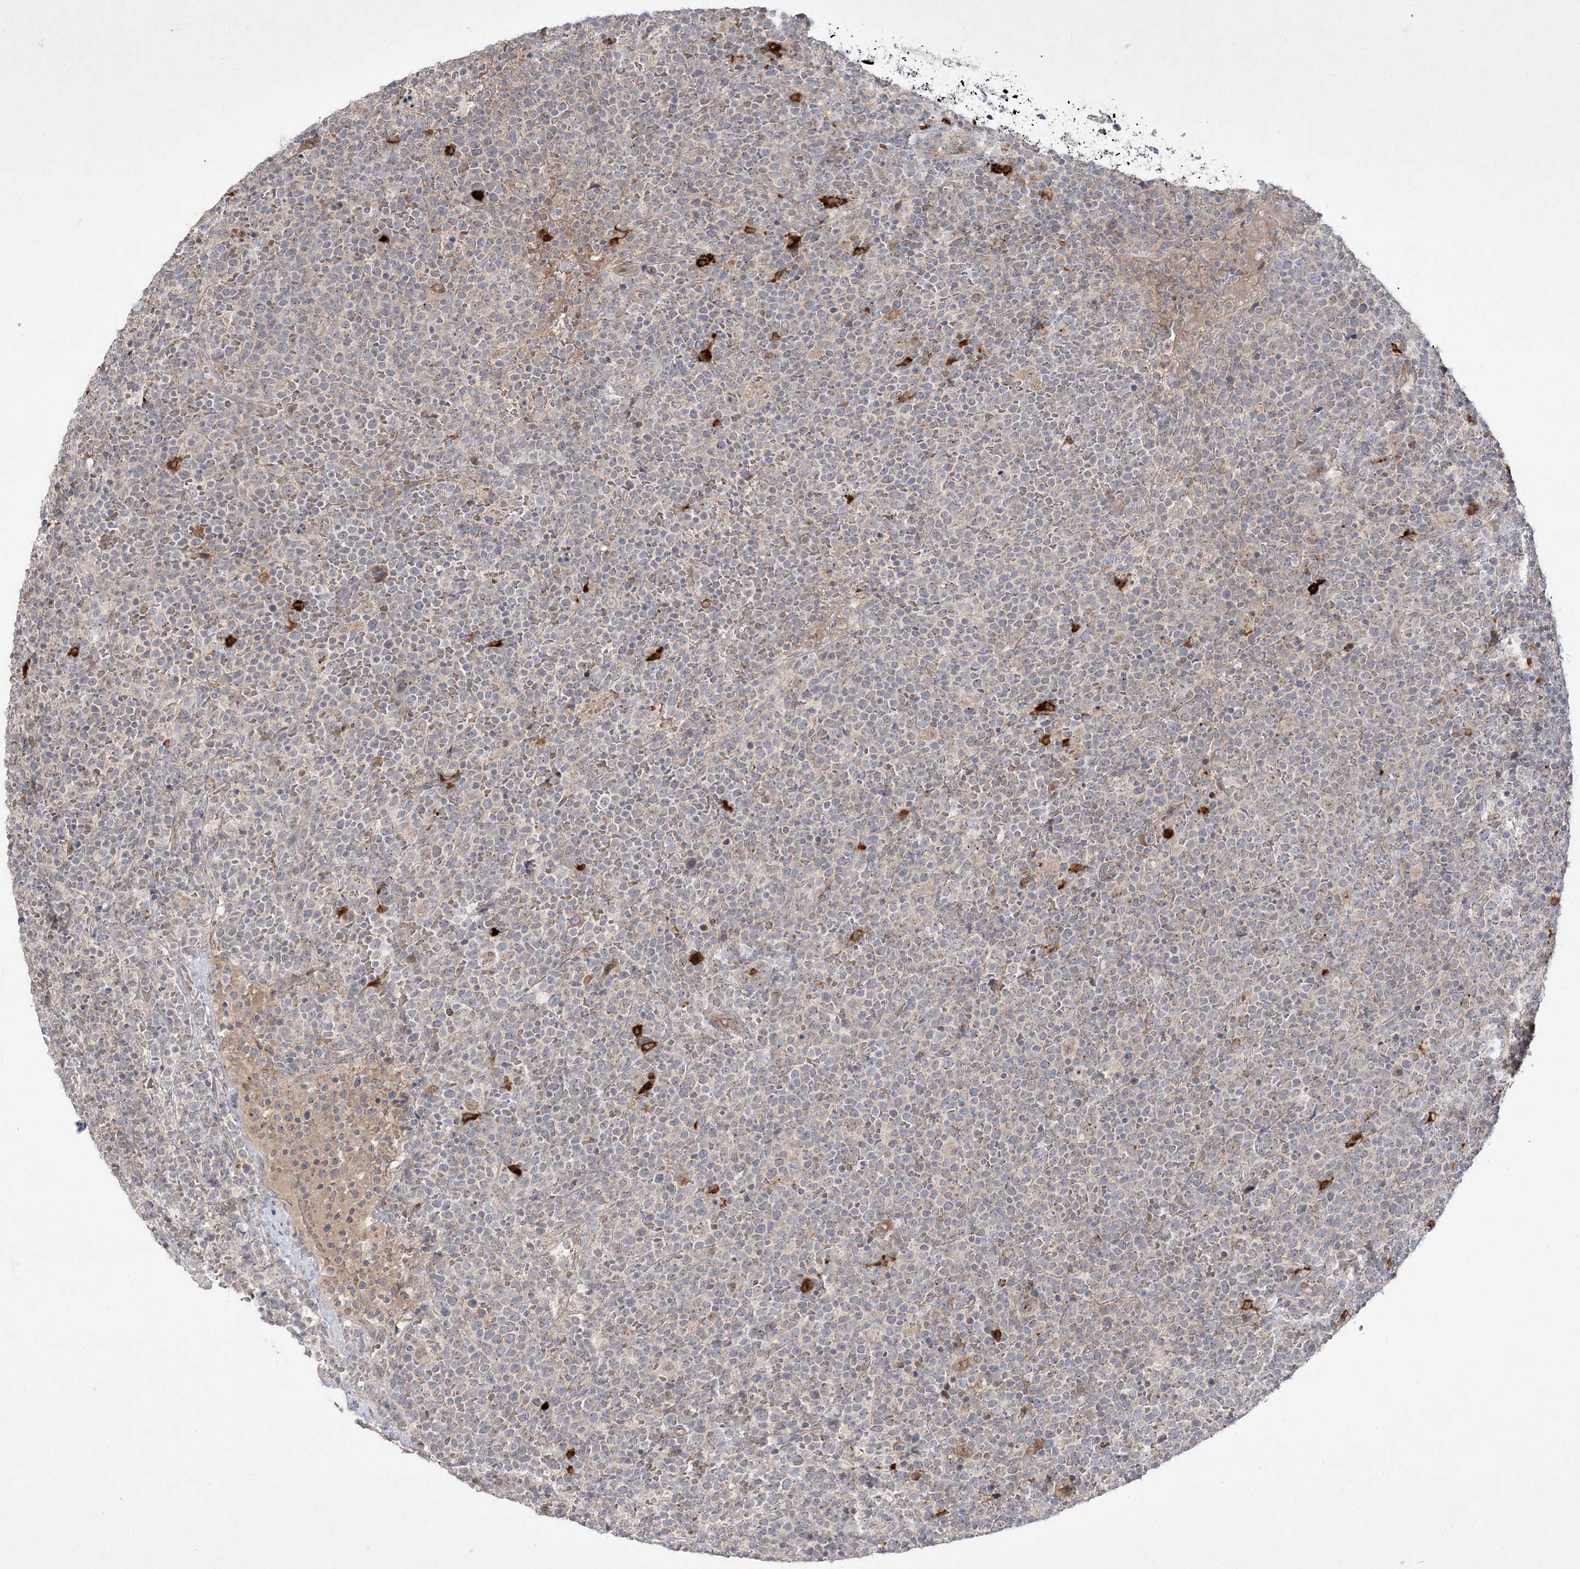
{"staining": {"intensity": "negative", "quantity": "none", "location": "none"}, "tissue": "lymphoma", "cell_type": "Tumor cells", "image_type": "cancer", "snomed": [{"axis": "morphology", "description": "Malignant lymphoma, non-Hodgkin's type, High grade"}, {"axis": "topography", "description": "Lymph node"}], "caption": "Immunohistochemistry (IHC) micrograph of neoplastic tissue: human lymphoma stained with DAB exhibits no significant protein expression in tumor cells. The staining is performed using DAB (3,3'-diaminobenzidine) brown chromogen with nuclei counter-stained in using hematoxylin.", "gene": "CLNK", "patient": {"sex": "male", "age": 61}}